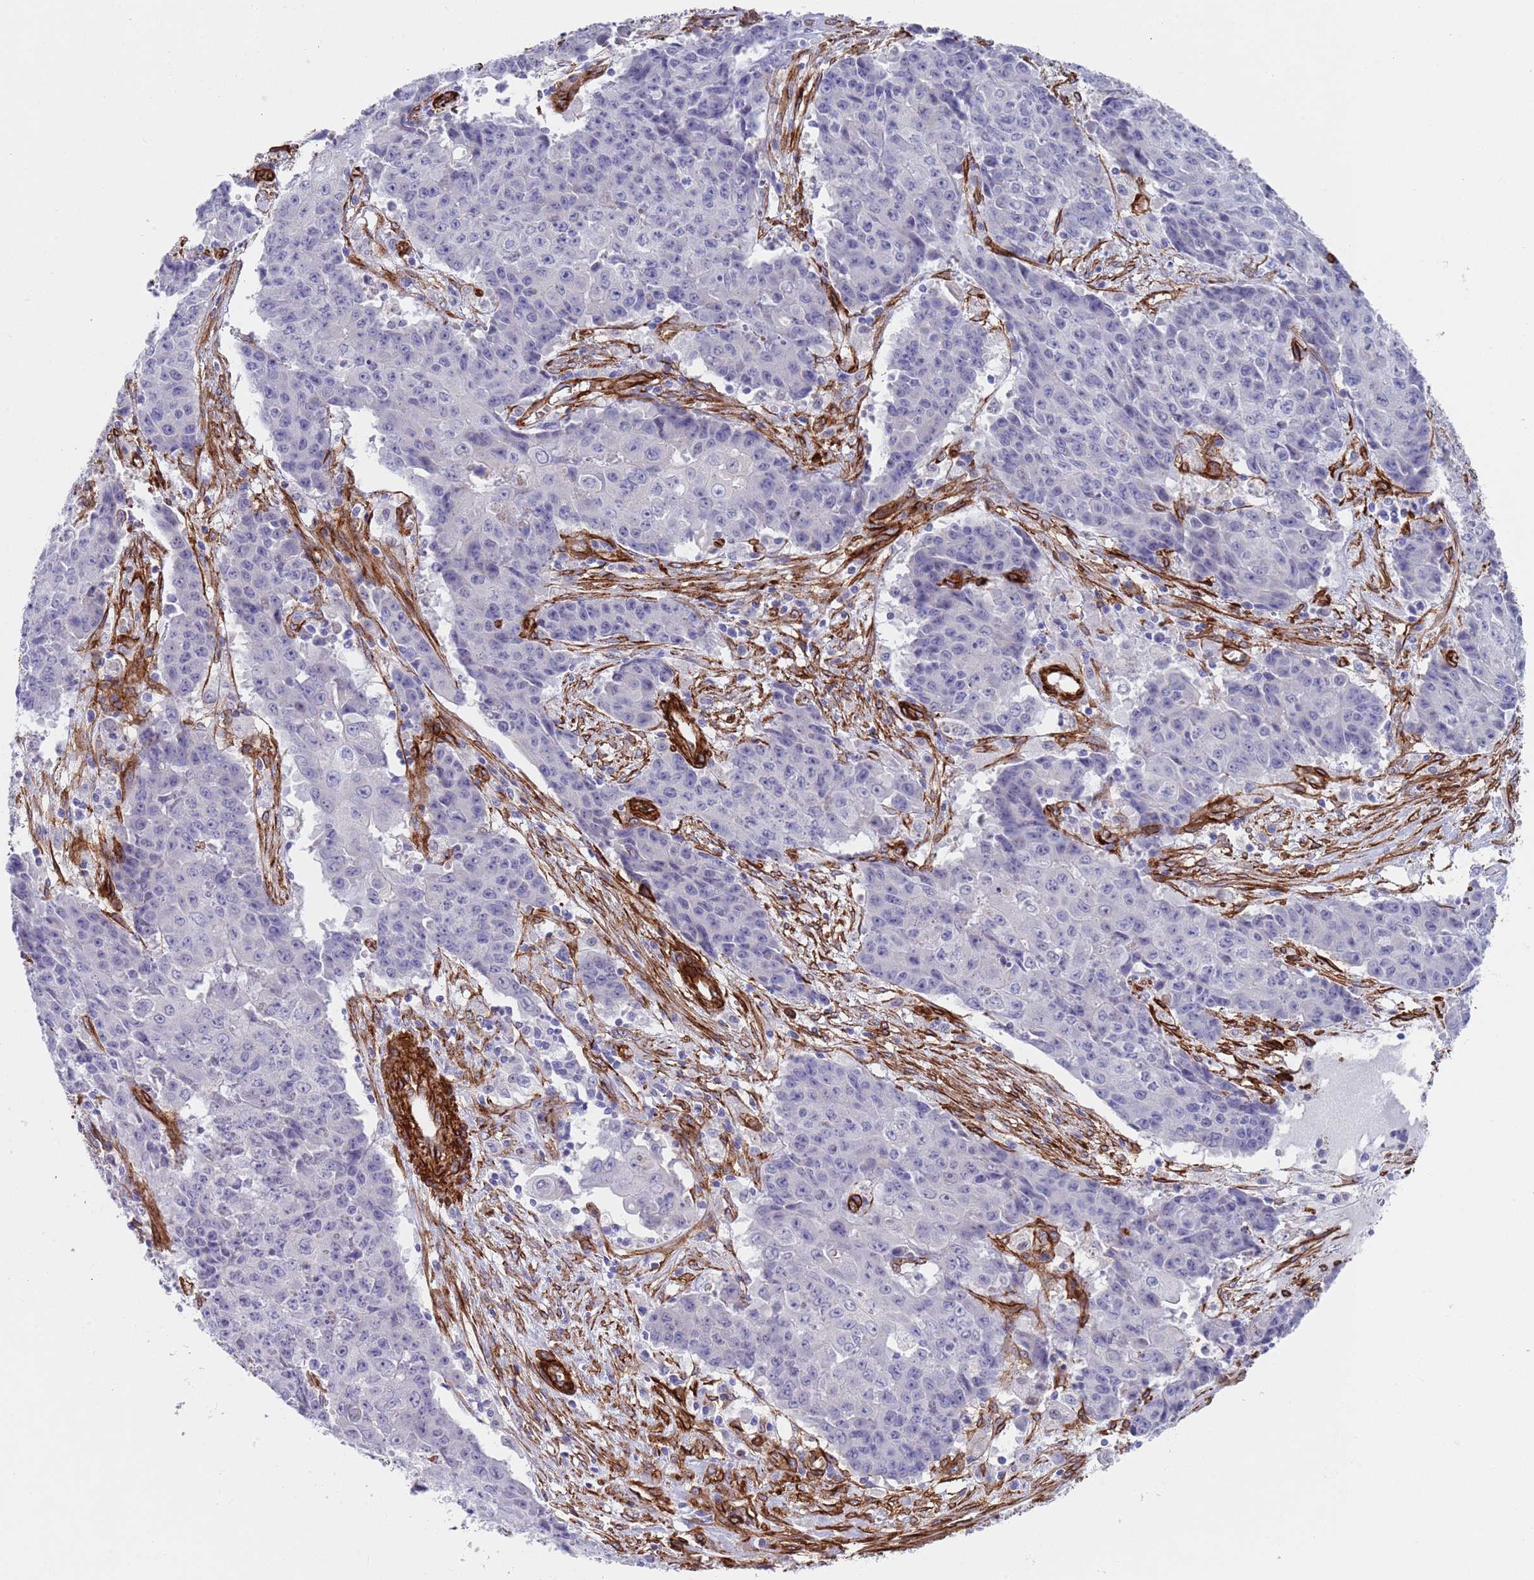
{"staining": {"intensity": "negative", "quantity": "none", "location": "none"}, "tissue": "ovarian cancer", "cell_type": "Tumor cells", "image_type": "cancer", "snomed": [{"axis": "morphology", "description": "Carcinoma, endometroid"}, {"axis": "topography", "description": "Ovary"}], "caption": "IHC photomicrograph of neoplastic tissue: human endometroid carcinoma (ovarian) stained with DAB (3,3'-diaminobenzidine) shows no significant protein staining in tumor cells.", "gene": "CAV2", "patient": {"sex": "female", "age": 42}}